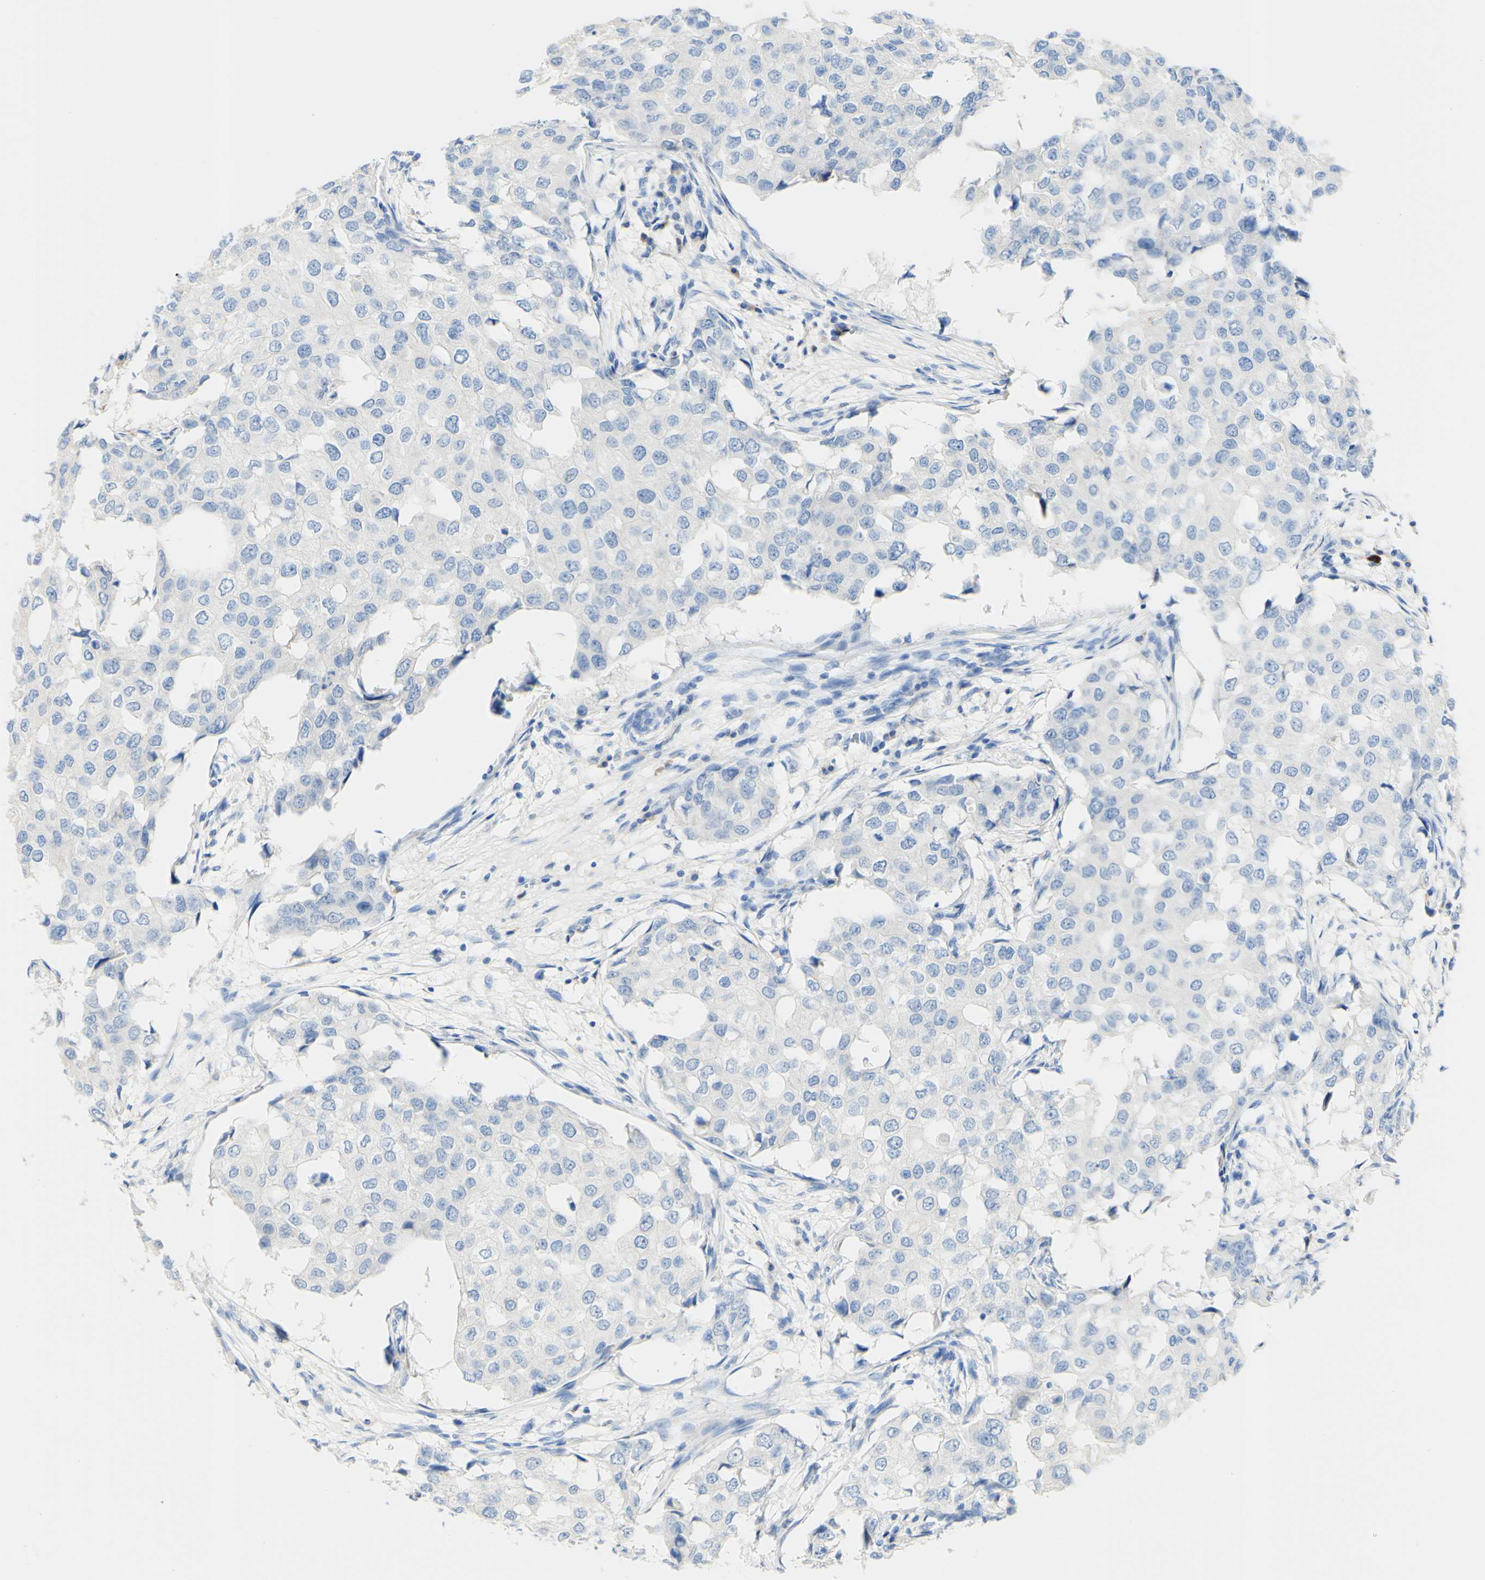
{"staining": {"intensity": "weak", "quantity": "<25%", "location": "cytoplasmic/membranous"}, "tissue": "breast cancer", "cell_type": "Tumor cells", "image_type": "cancer", "snomed": [{"axis": "morphology", "description": "Duct carcinoma"}, {"axis": "topography", "description": "Breast"}], "caption": "Immunohistochemical staining of breast cancer (intraductal carcinoma) reveals no significant staining in tumor cells.", "gene": "FGF4", "patient": {"sex": "female", "age": 27}}